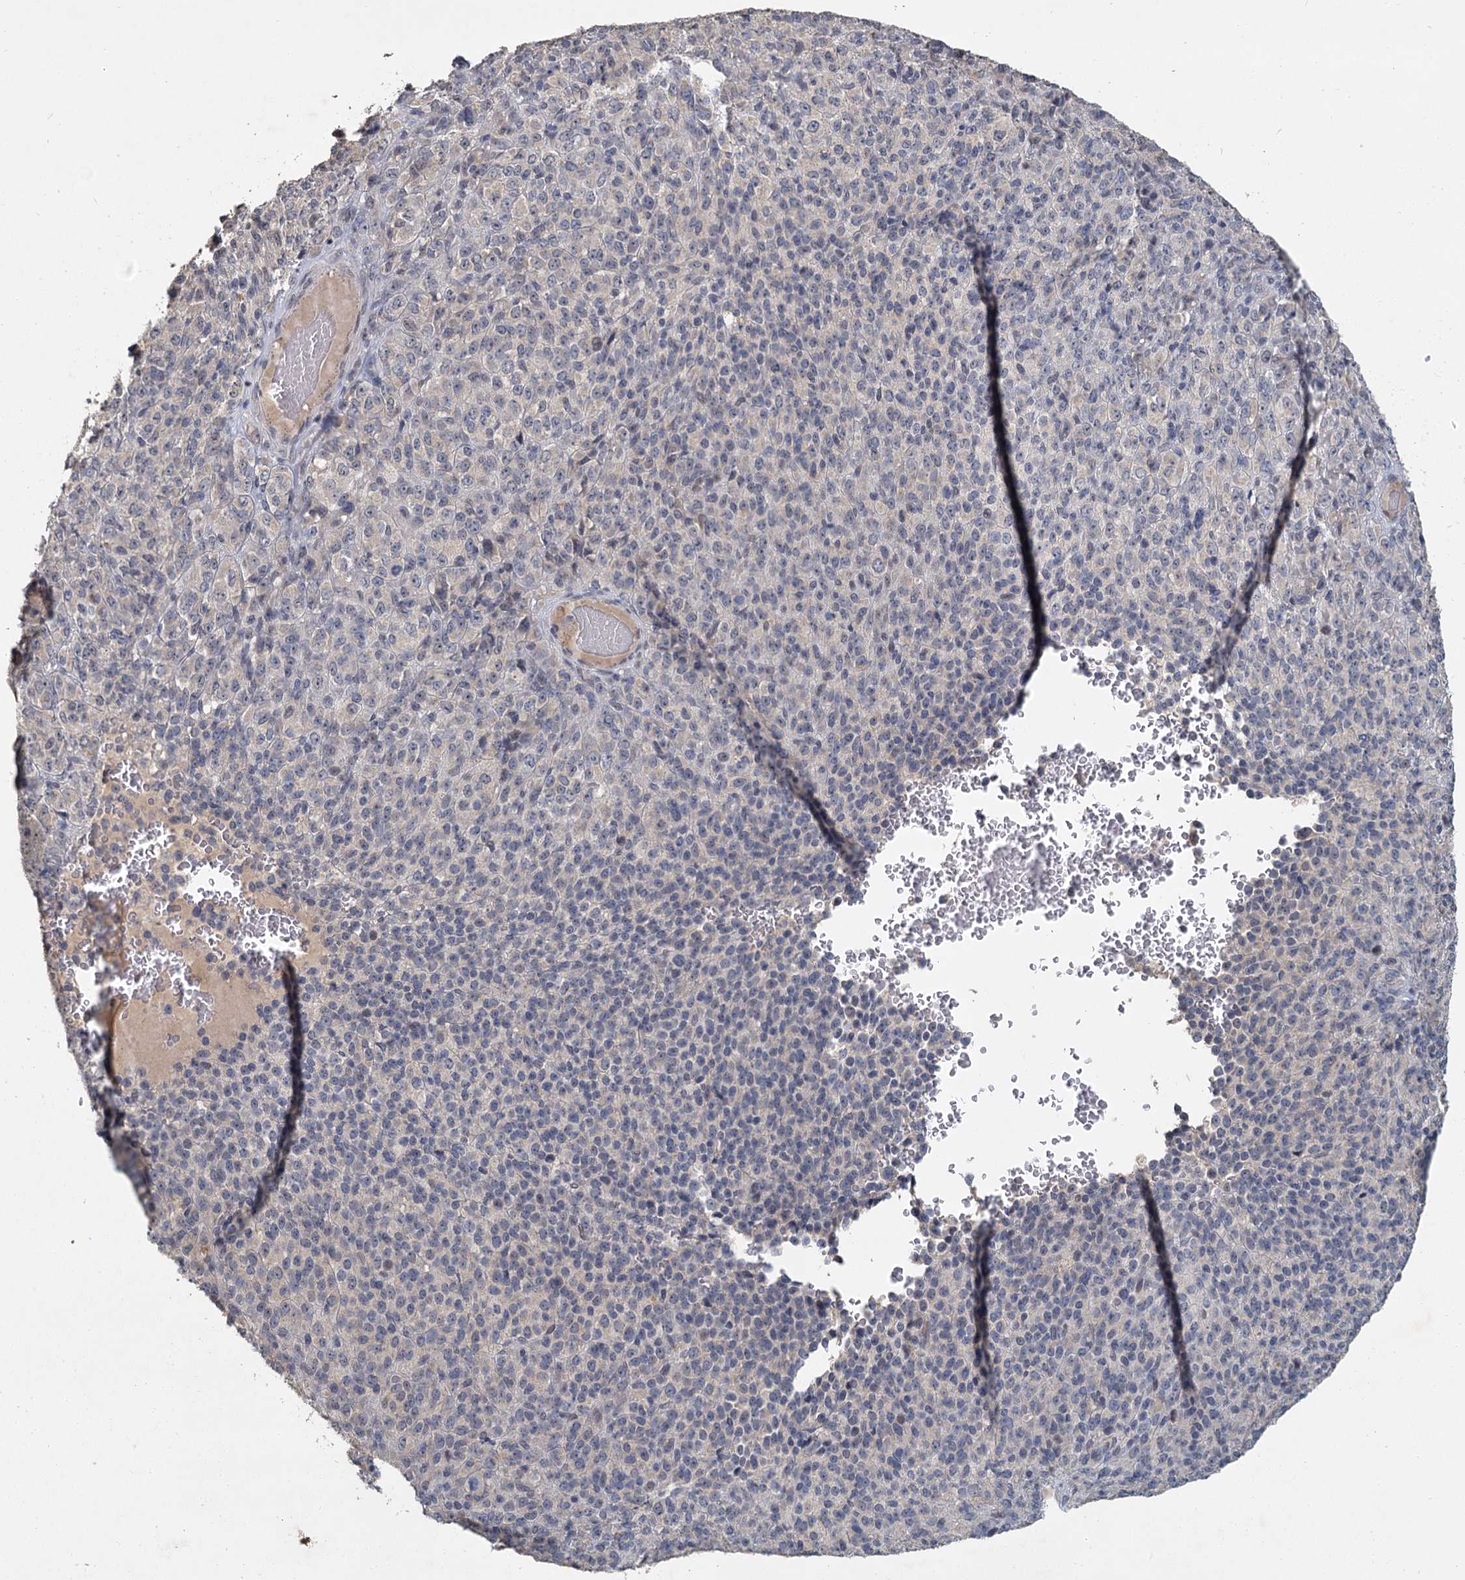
{"staining": {"intensity": "negative", "quantity": "none", "location": "none"}, "tissue": "melanoma", "cell_type": "Tumor cells", "image_type": "cancer", "snomed": [{"axis": "morphology", "description": "Malignant melanoma, Metastatic site"}, {"axis": "topography", "description": "Brain"}], "caption": "Human melanoma stained for a protein using IHC reveals no positivity in tumor cells.", "gene": "MUCL1", "patient": {"sex": "female", "age": 56}}